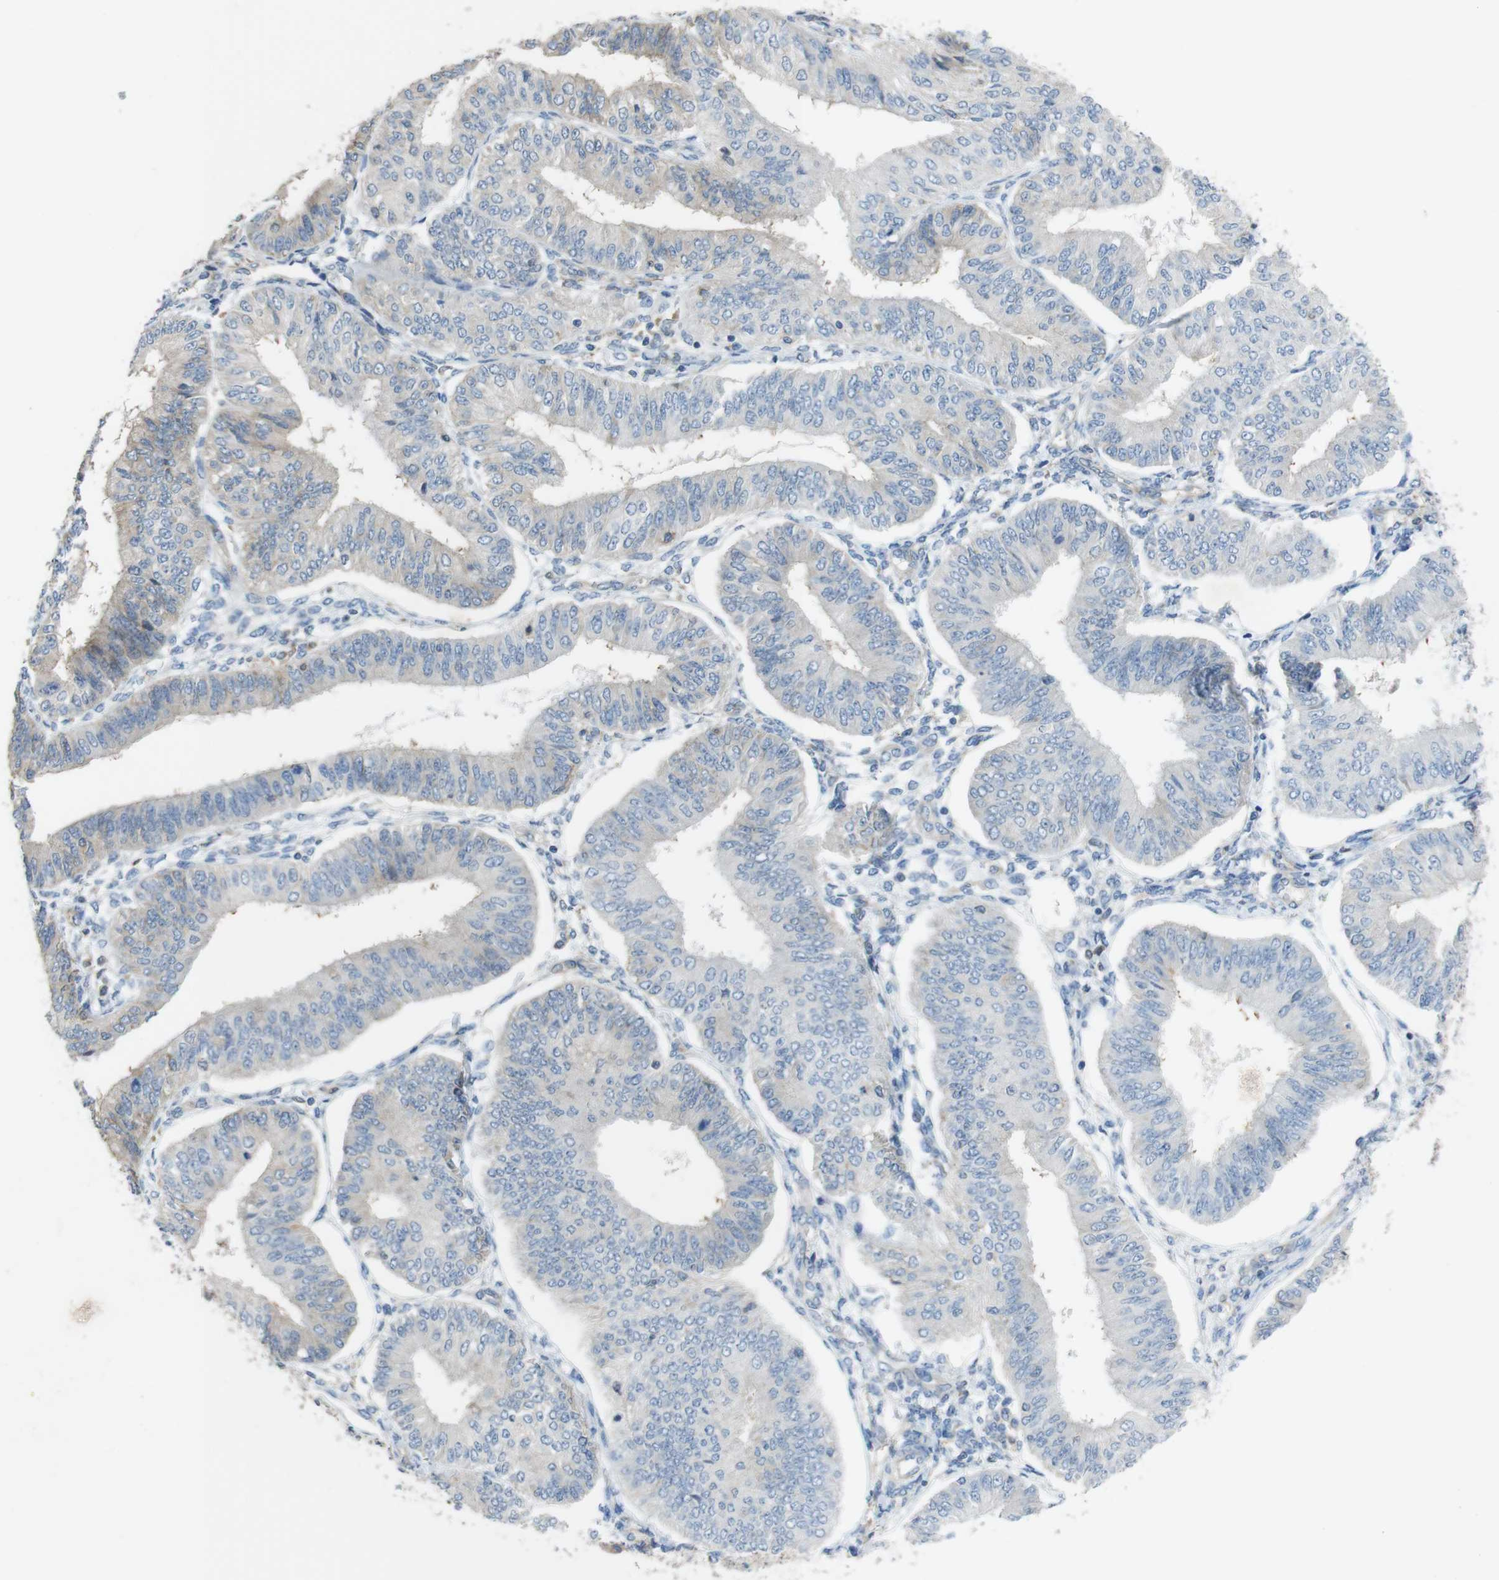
{"staining": {"intensity": "negative", "quantity": "none", "location": "none"}, "tissue": "endometrial cancer", "cell_type": "Tumor cells", "image_type": "cancer", "snomed": [{"axis": "morphology", "description": "Adenocarcinoma, NOS"}, {"axis": "topography", "description": "Endometrium"}], "caption": "The immunohistochemistry image has no significant expression in tumor cells of endometrial cancer (adenocarcinoma) tissue. Nuclei are stained in blue.", "gene": "PCDH10", "patient": {"sex": "female", "age": 58}}